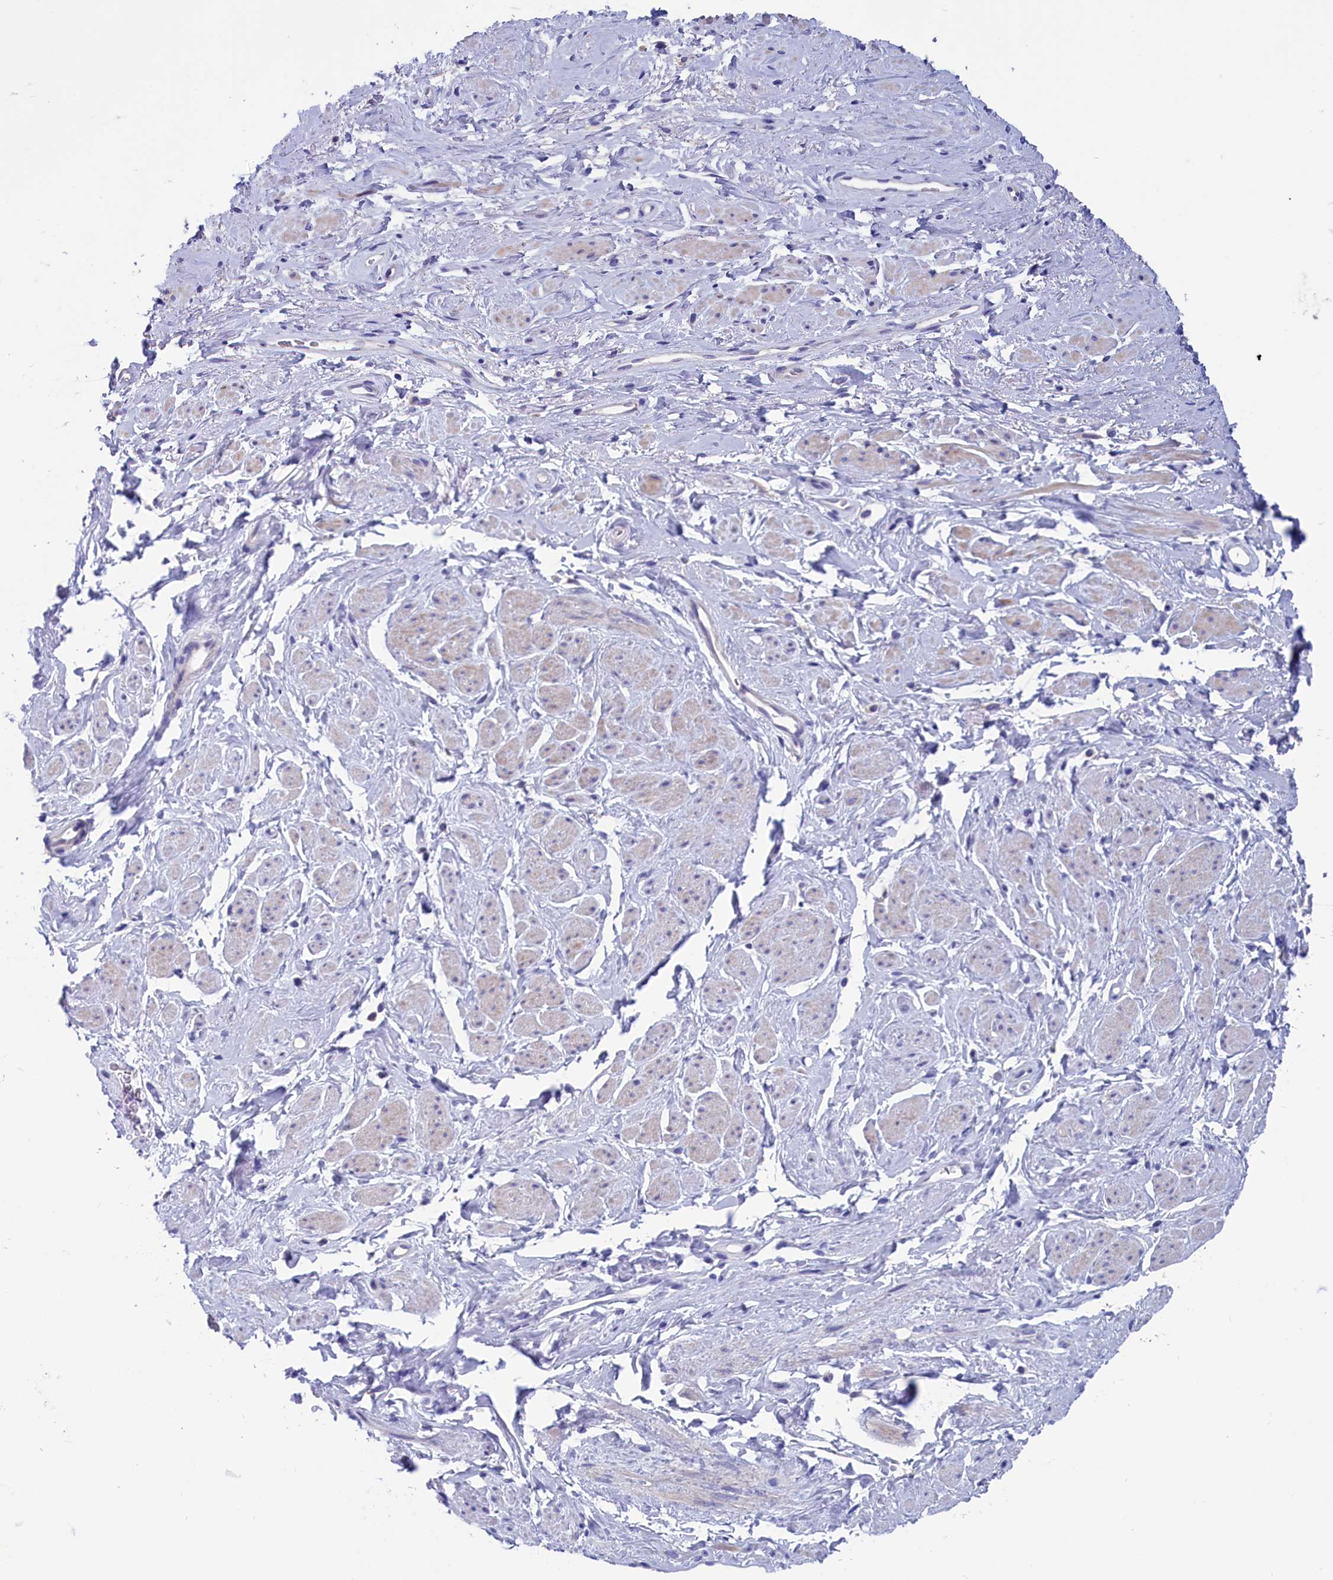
{"staining": {"intensity": "negative", "quantity": "none", "location": "none"}, "tissue": "adipose tissue", "cell_type": "Adipocytes", "image_type": "normal", "snomed": [{"axis": "morphology", "description": "Normal tissue, NOS"}, {"axis": "morphology", "description": "Adenocarcinoma, NOS"}, {"axis": "topography", "description": "Rectum"}, {"axis": "topography", "description": "Vagina"}, {"axis": "topography", "description": "Peripheral nerve tissue"}], "caption": "Human adipose tissue stained for a protein using immunohistochemistry (IHC) demonstrates no staining in adipocytes.", "gene": "VPS35L", "patient": {"sex": "female", "age": 71}}